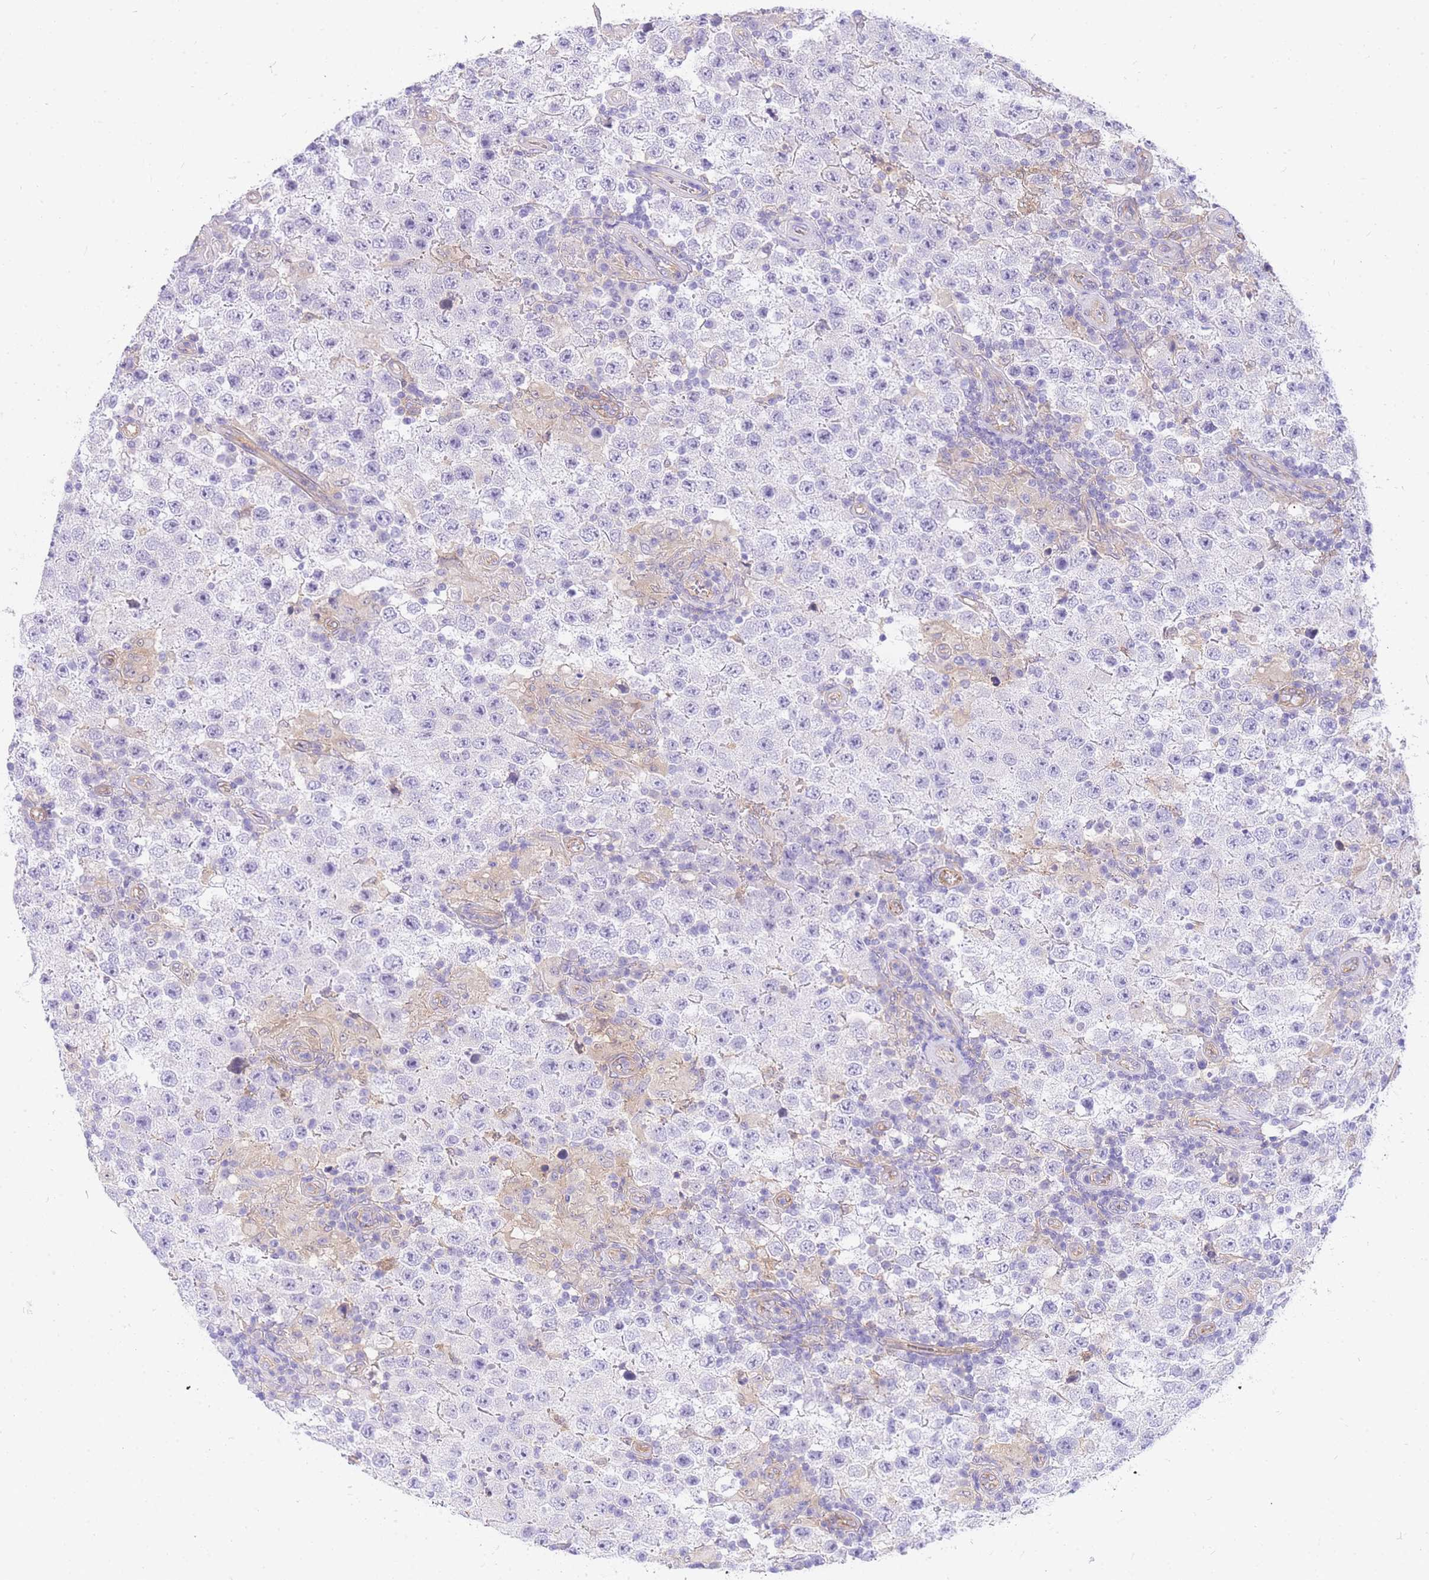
{"staining": {"intensity": "negative", "quantity": "none", "location": "none"}, "tissue": "testis cancer", "cell_type": "Tumor cells", "image_type": "cancer", "snomed": [{"axis": "morphology", "description": "Normal tissue, NOS"}, {"axis": "morphology", "description": "Urothelial carcinoma, High grade"}, {"axis": "morphology", "description": "Seminoma, NOS"}, {"axis": "morphology", "description": "Carcinoma, Embryonal, NOS"}, {"axis": "topography", "description": "Urinary bladder"}, {"axis": "topography", "description": "Testis"}], "caption": "Seminoma (testis) stained for a protein using immunohistochemistry (IHC) reveals no staining tumor cells.", "gene": "SRSF12", "patient": {"sex": "male", "age": 41}}